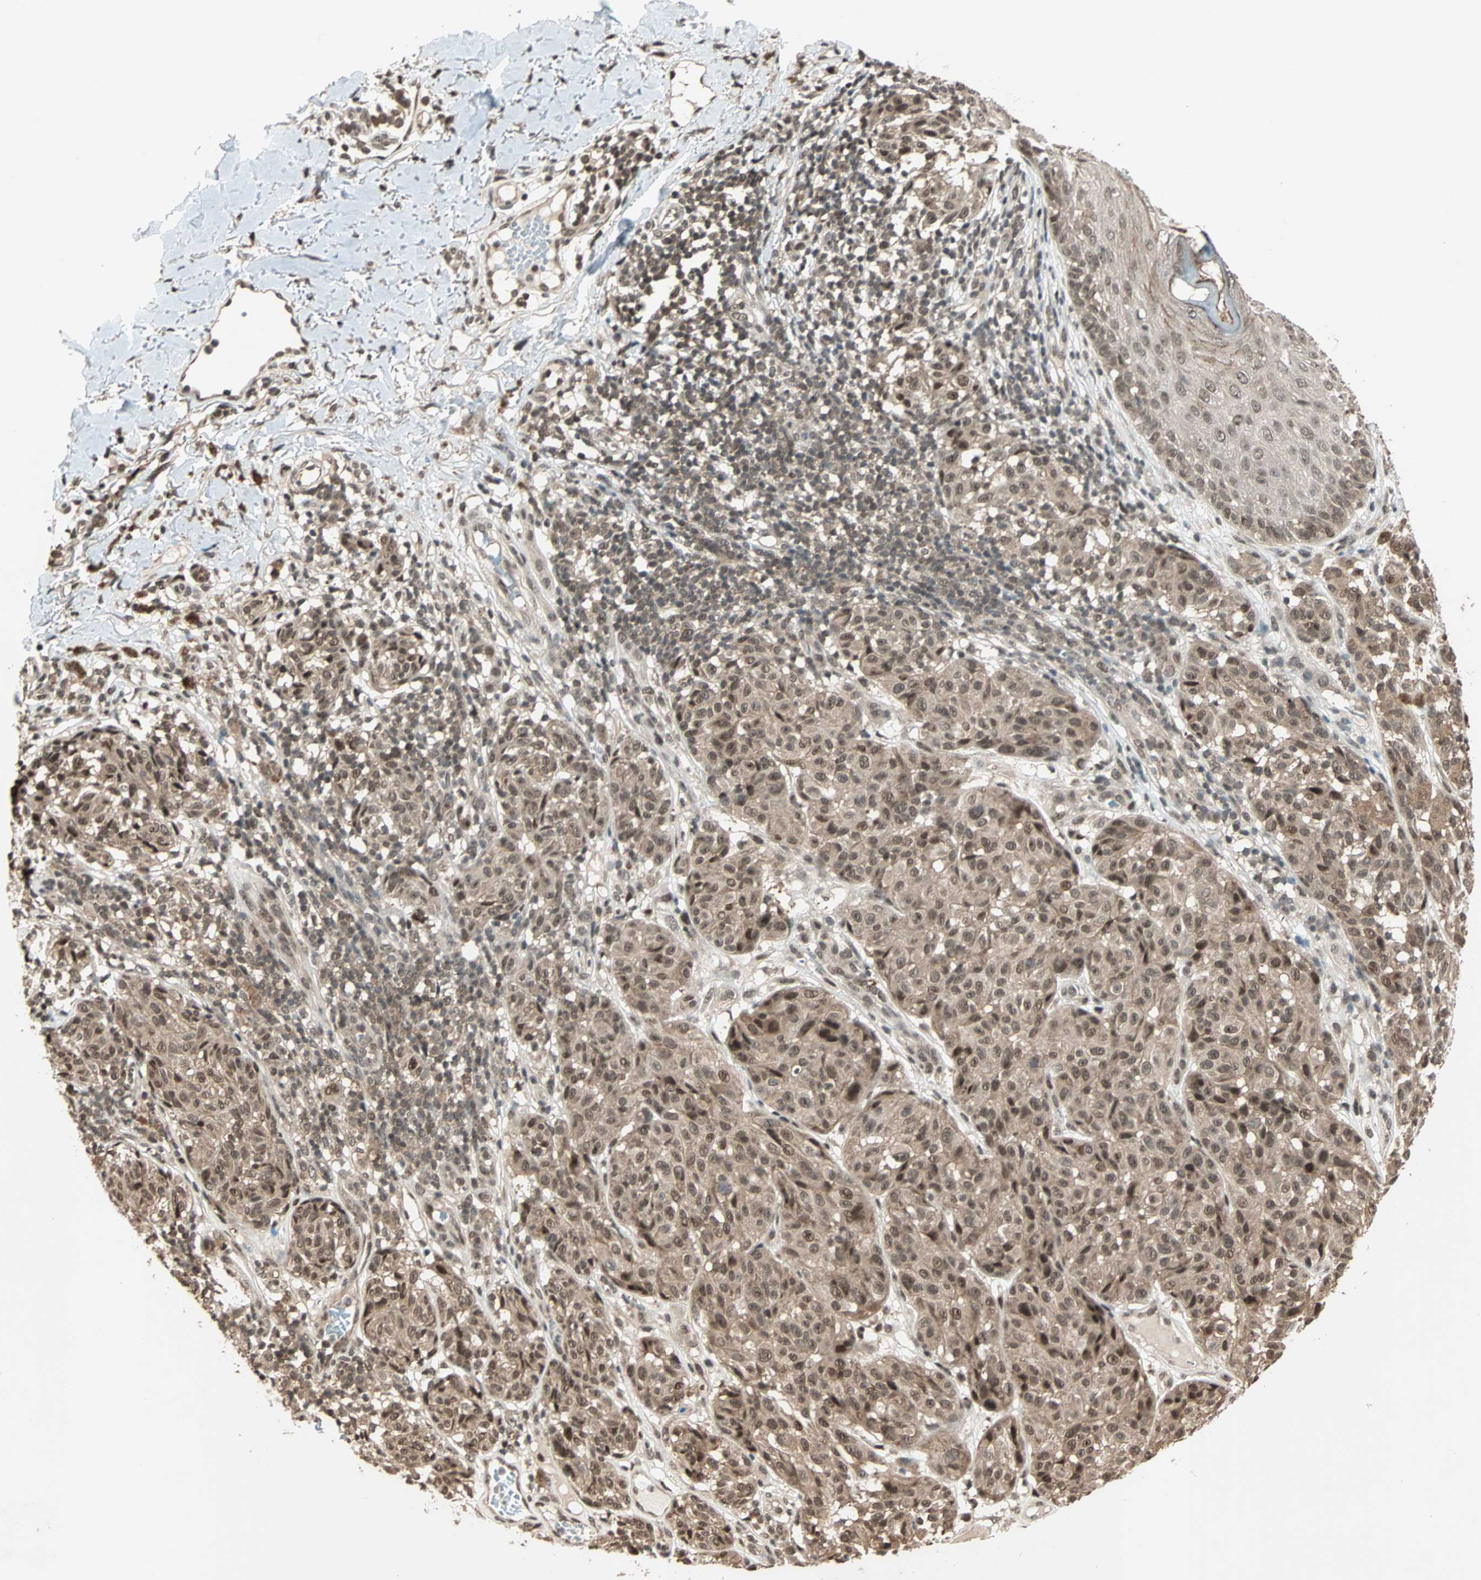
{"staining": {"intensity": "moderate", "quantity": ">75%", "location": "cytoplasmic/membranous,nuclear"}, "tissue": "melanoma", "cell_type": "Tumor cells", "image_type": "cancer", "snomed": [{"axis": "morphology", "description": "Malignant melanoma, NOS"}, {"axis": "topography", "description": "Skin"}], "caption": "Immunohistochemistry (DAB) staining of human malignant melanoma exhibits moderate cytoplasmic/membranous and nuclear protein staining in about >75% of tumor cells. (DAB (3,3'-diaminobenzidine) IHC with brightfield microscopy, high magnification).", "gene": "ZNF44", "patient": {"sex": "female", "age": 46}}